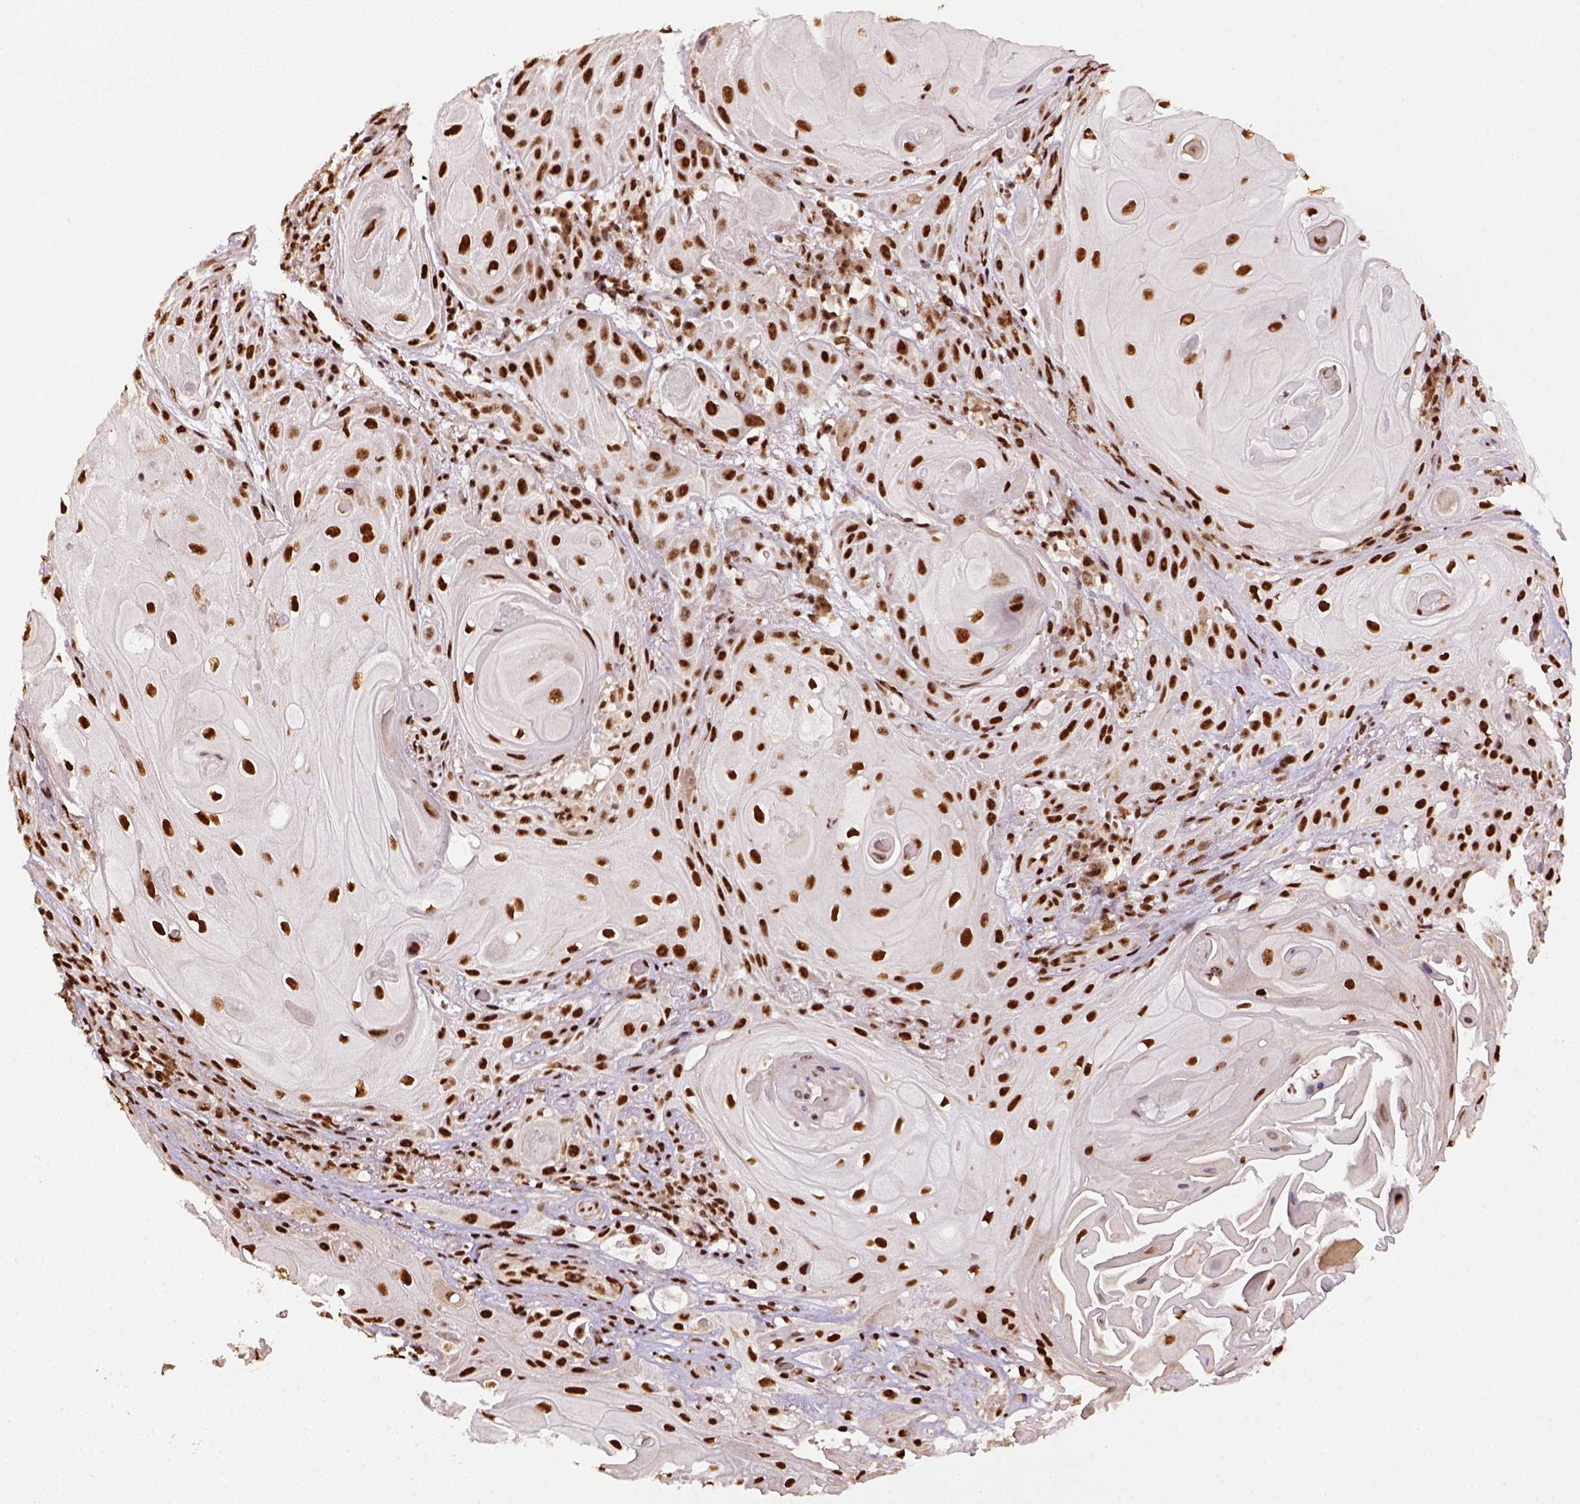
{"staining": {"intensity": "strong", "quantity": ">75%", "location": "nuclear"}, "tissue": "skin cancer", "cell_type": "Tumor cells", "image_type": "cancer", "snomed": [{"axis": "morphology", "description": "Squamous cell carcinoma, NOS"}, {"axis": "topography", "description": "Skin"}], "caption": "Immunohistochemistry (DAB) staining of skin cancer demonstrates strong nuclear protein positivity in approximately >75% of tumor cells. The staining was performed using DAB (3,3'-diaminobenzidine), with brown indicating positive protein expression. Nuclei are stained blue with hematoxylin.", "gene": "CCAR1", "patient": {"sex": "male", "age": 62}}